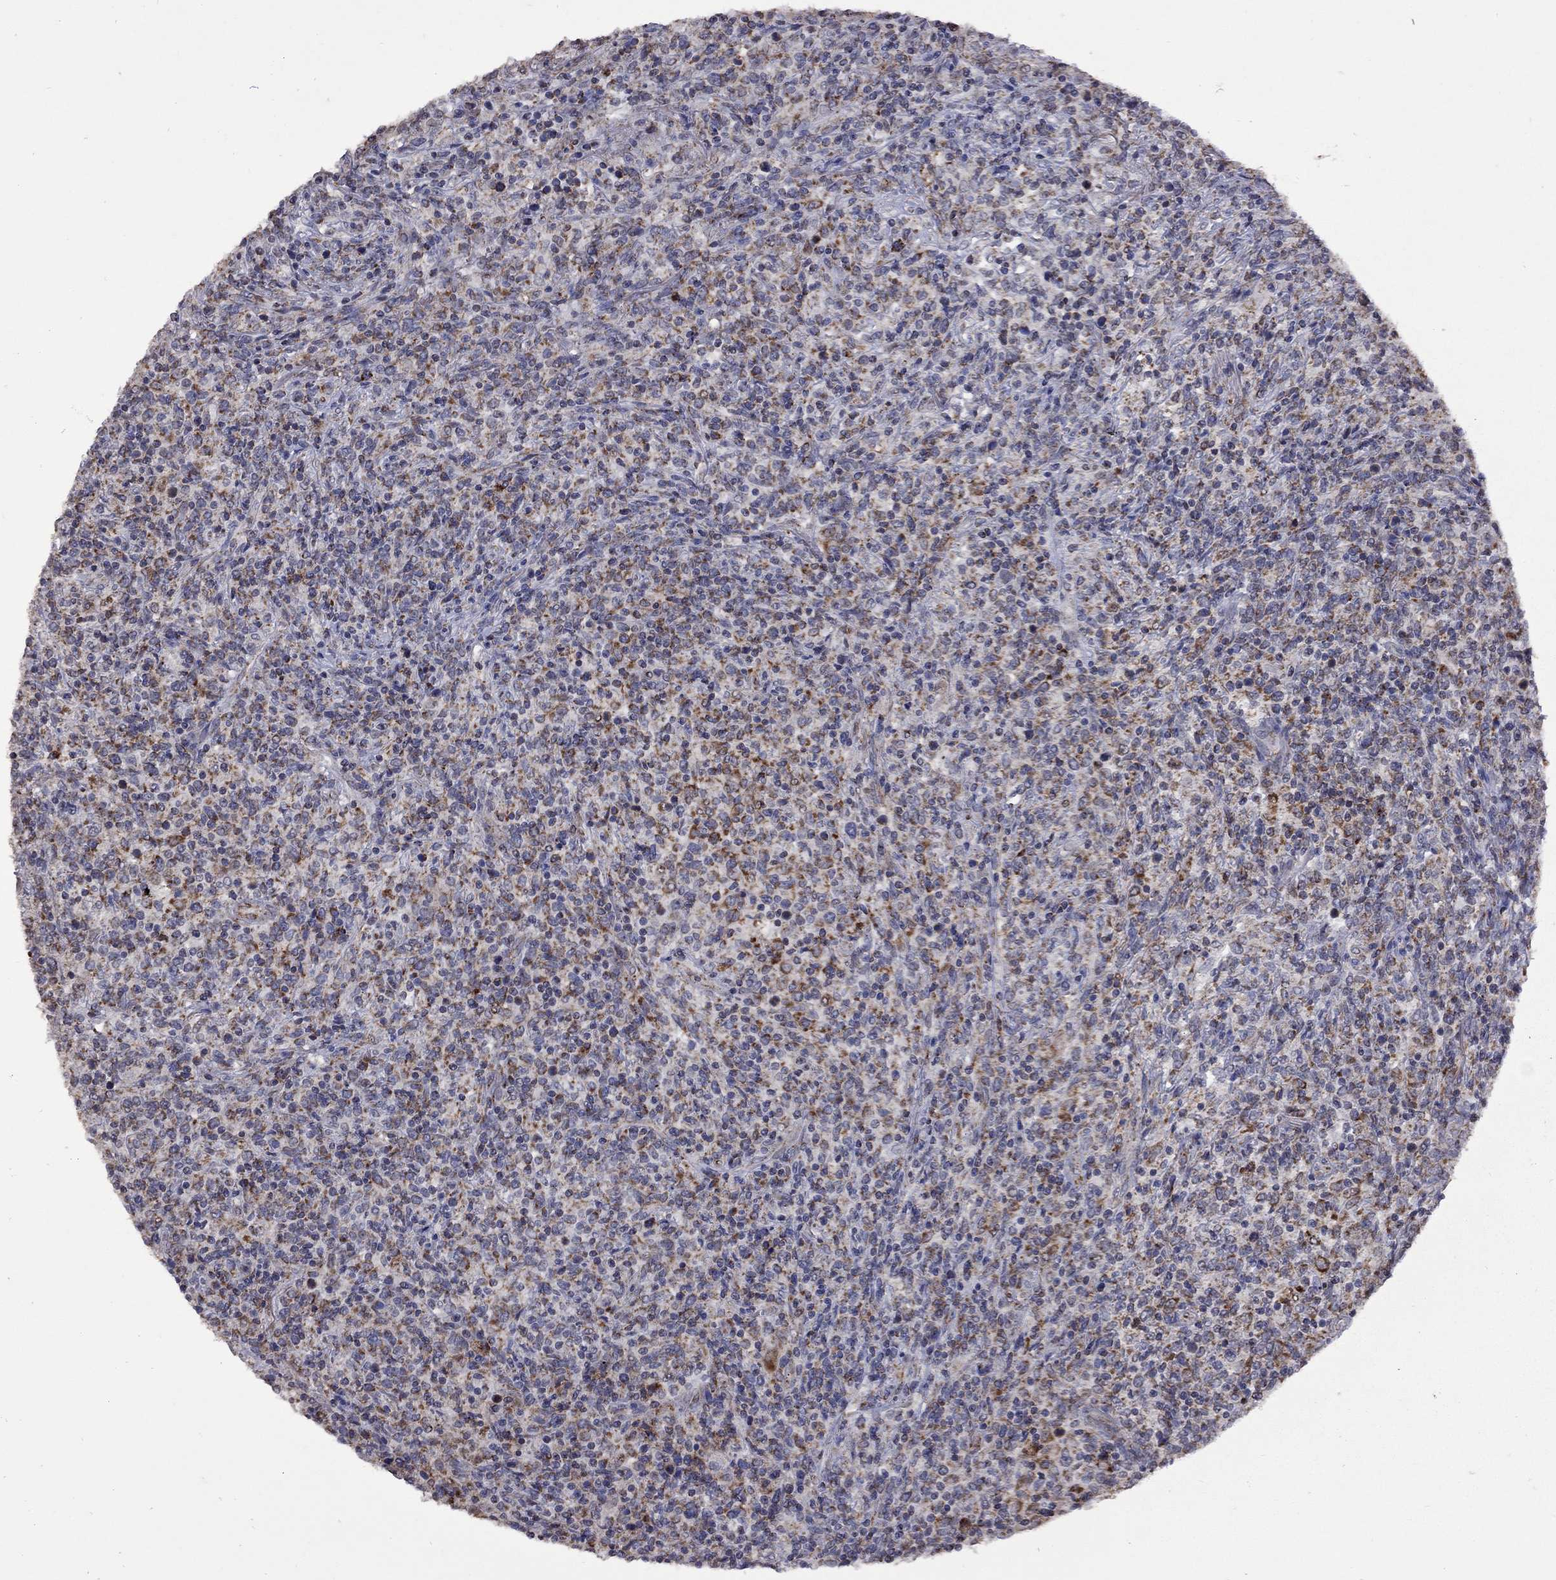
{"staining": {"intensity": "strong", "quantity": "25%-75%", "location": "cytoplasmic/membranous"}, "tissue": "lymphoma", "cell_type": "Tumor cells", "image_type": "cancer", "snomed": [{"axis": "morphology", "description": "Malignant lymphoma, non-Hodgkin's type, High grade"}, {"axis": "topography", "description": "Lung"}], "caption": "Malignant lymphoma, non-Hodgkin's type (high-grade) stained with DAB (3,3'-diaminobenzidine) immunohistochemistry (IHC) reveals high levels of strong cytoplasmic/membranous expression in approximately 25%-75% of tumor cells. The staining was performed using DAB (3,3'-diaminobenzidine) to visualize the protein expression in brown, while the nuclei were stained in blue with hematoxylin (Magnification: 20x).", "gene": "NDUFB1", "patient": {"sex": "male", "age": 79}}